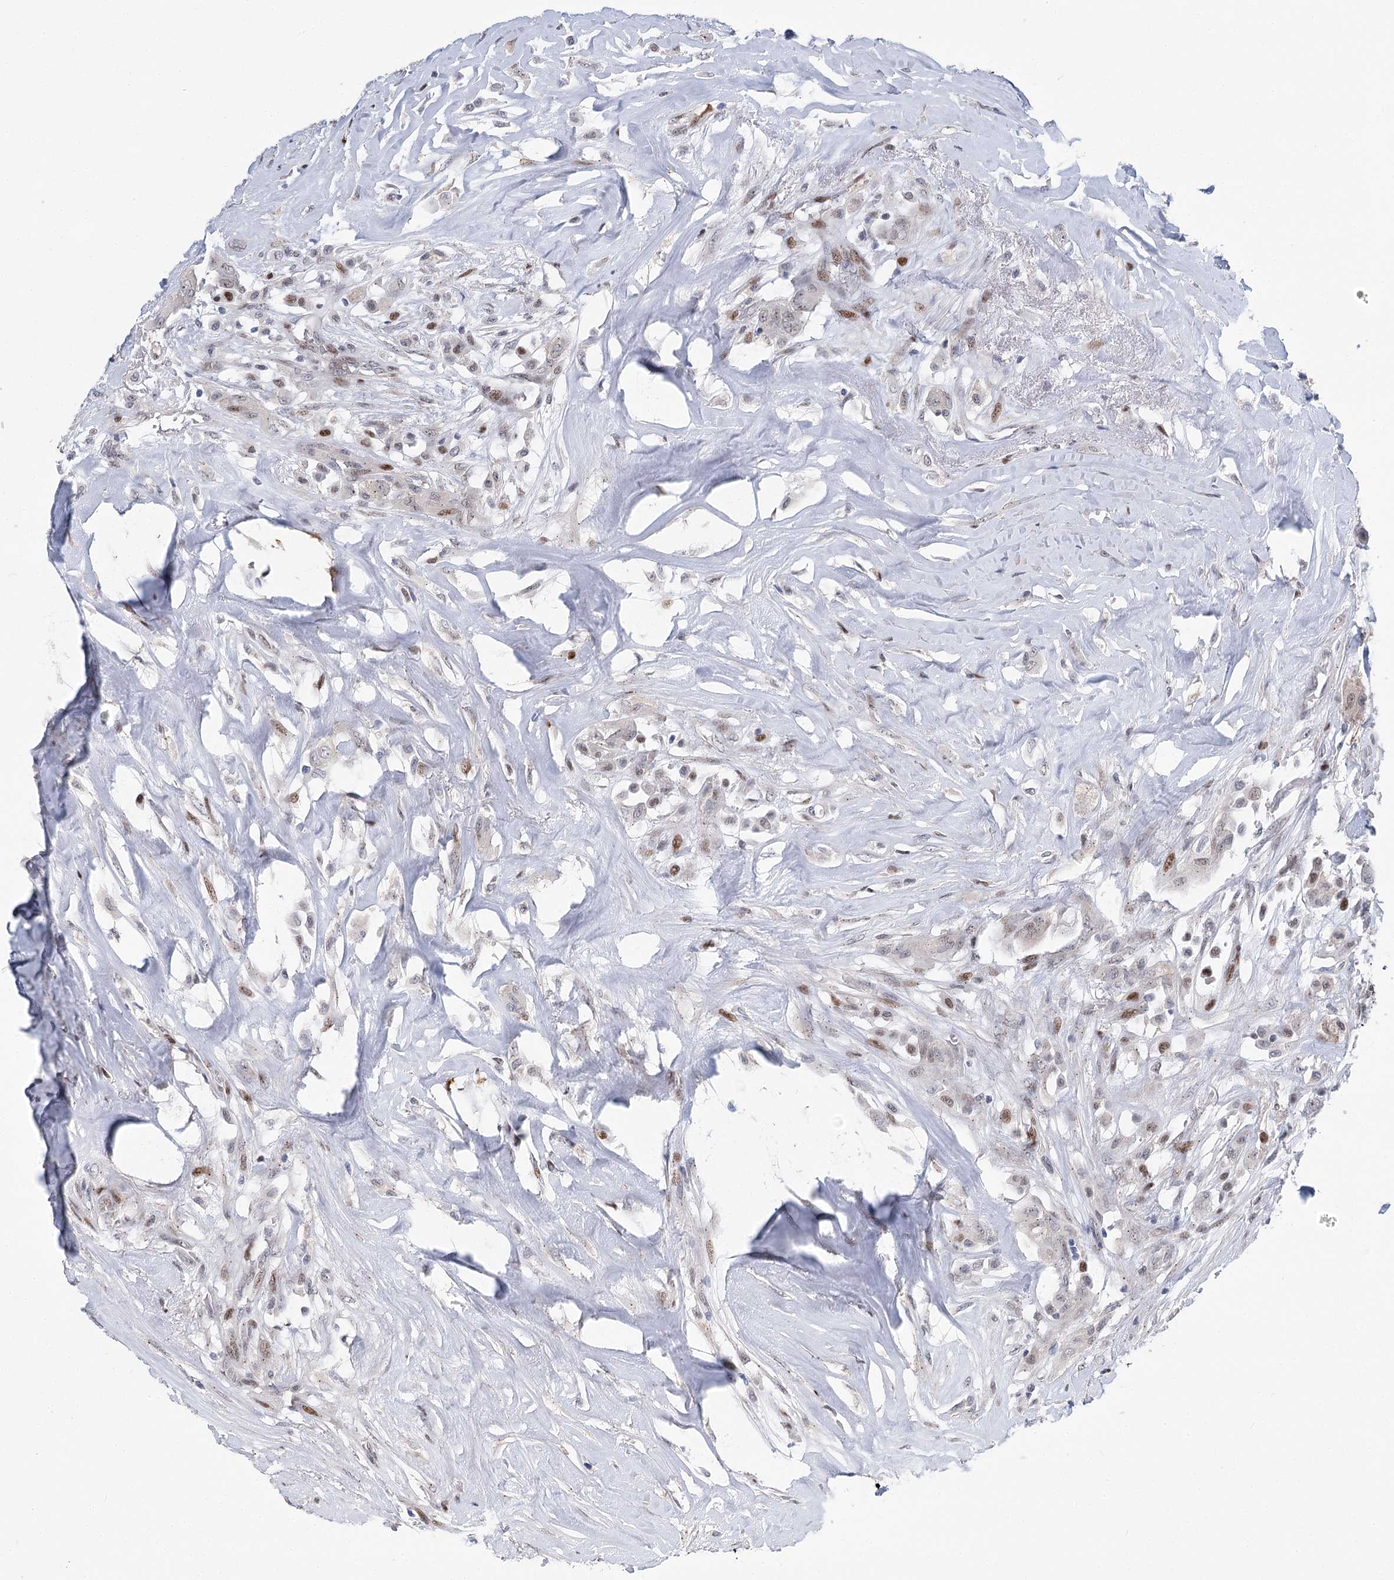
{"staining": {"intensity": "moderate", "quantity": "<25%", "location": "nuclear"}, "tissue": "thyroid cancer", "cell_type": "Tumor cells", "image_type": "cancer", "snomed": [{"axis": "morphology", "description": "Papillary adenocarcinoma, NOS"}, {"axis": "topography", "description": "Thyroid gland"}], "caption": "Tumor cells display low levels of moderate nuclear expression in about <25% of cells in papillary adenocarcinoma (thyroid).", "gene": "CAMTA1", "patient": {"sex": "female", "age": 59}}